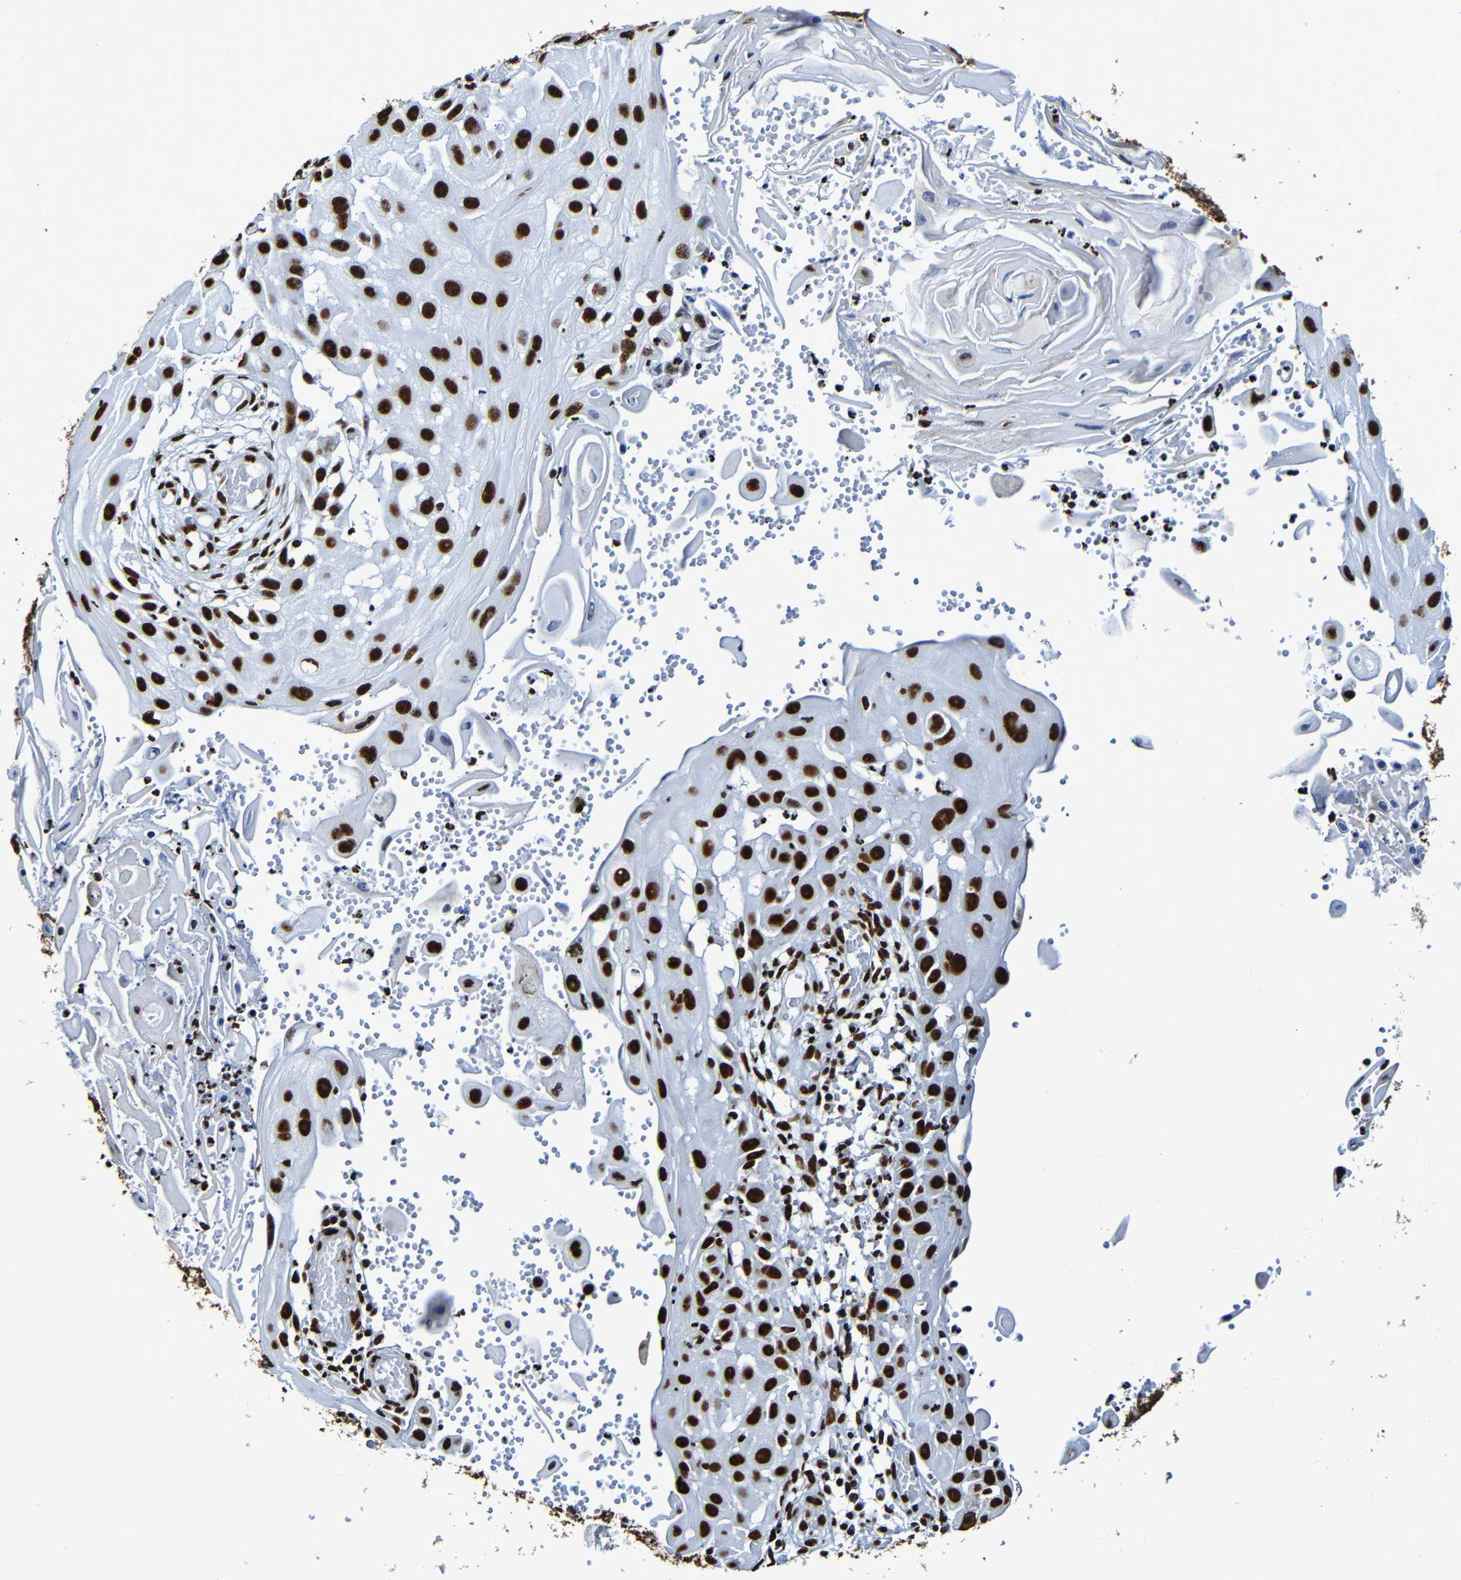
{"staining": {"intensity": "strong", "quantity": ">75%", "location": "nuclear"}, "tissue": "skin cancer", "cell_type": "Tumor cells", "image_type": "cancer", "snomed": [{"axis": "morphology", "description": "Squamous cell carcinoma, NOS"}, {"axis": "topography", "description": "Skin"}], "caption": "IHC image of neoplastic tissue: human squamous cell carcinoma (skin) stained using immunohistochemistry demonstrates high levels of strong protein expression localized specifically in the nuclear of tumor cells, appearing as a nuclear brown color.", "gene": "SRSF3", "patient": {"sex": "female", "age": 44}}